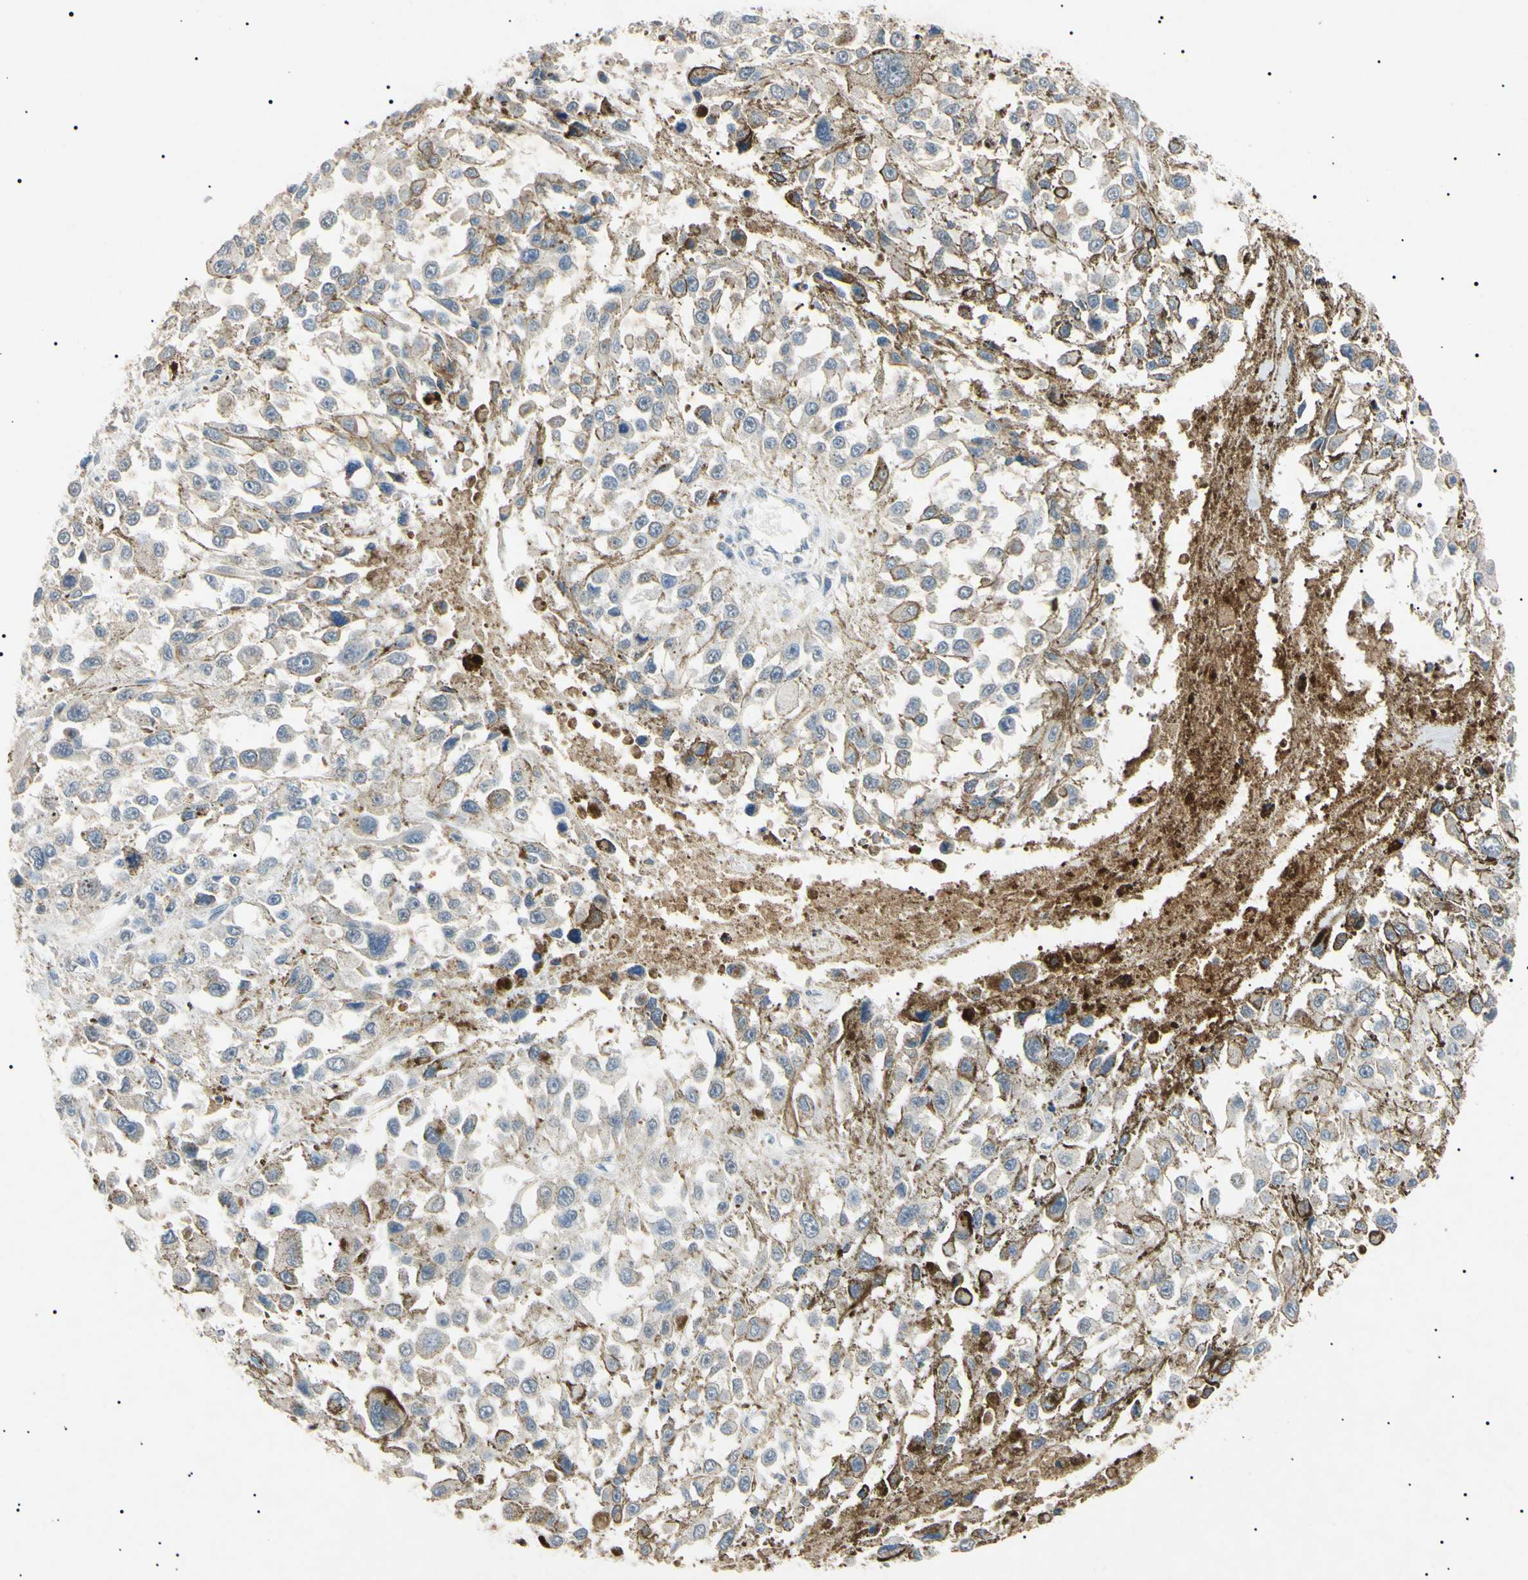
{"staining": {"intensity": "moderate", "quantity": "<25%", "location": "cytoplasmic/membranous"}, "tissue": "melanoma", "cell_type": "Tumor cells", "image_type": "cancer", "snomed": [{"axis": "morphology", "description": "Malignant melanoma, Metastatic site"}, {"axis": "topography", "description": "Lymph node"}], "caption": "Human malignant melanoma (metastatic site) stained with a brown dye demonstrates moderate cytoplasmic/membranous positive expression in about <25% of tumor cells.", "gene": "TUBB4A", "patient": {"sex": "male", "age": 59}}